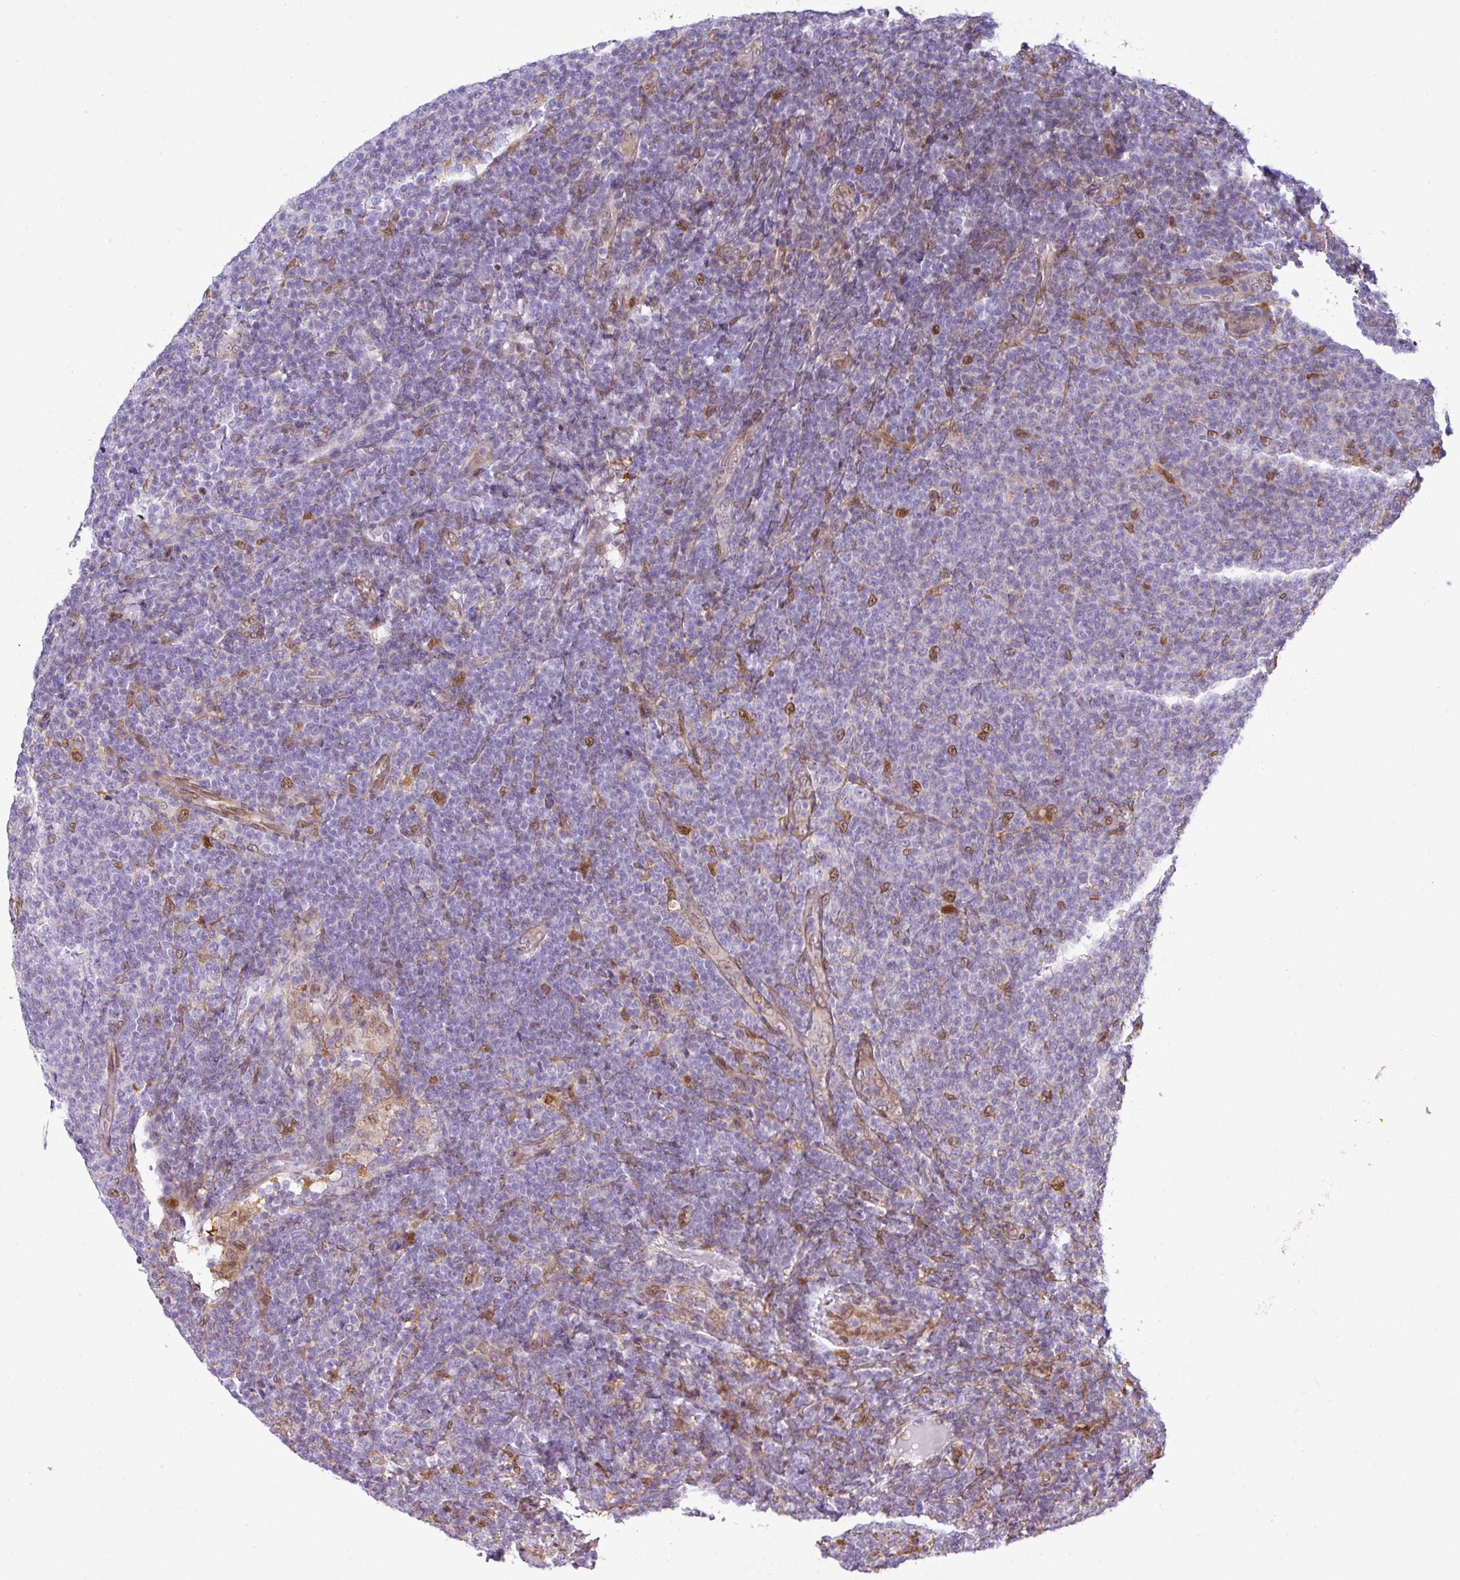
{"staining": {"intensity": "negative", "quantity": "none", "location": "none"}, "tissue": "lymphoma", "cell_type": "Tumor cells", "image_type": "cancer", "snomed": [{"axis": "morphology", "description": "Malignant lymphoma, non-Hodgkin's type, Low grade"}, {"axis": "topography", "description": "Lymph node"}], "caption": "Immunohistochemistry micrograph of neoplastic tissue: lymphoma stained with DAB reveals no significant protein positivity in tumor cells.", "gene": "PLK1", "patient": {"sex": "male", "age": 66}}